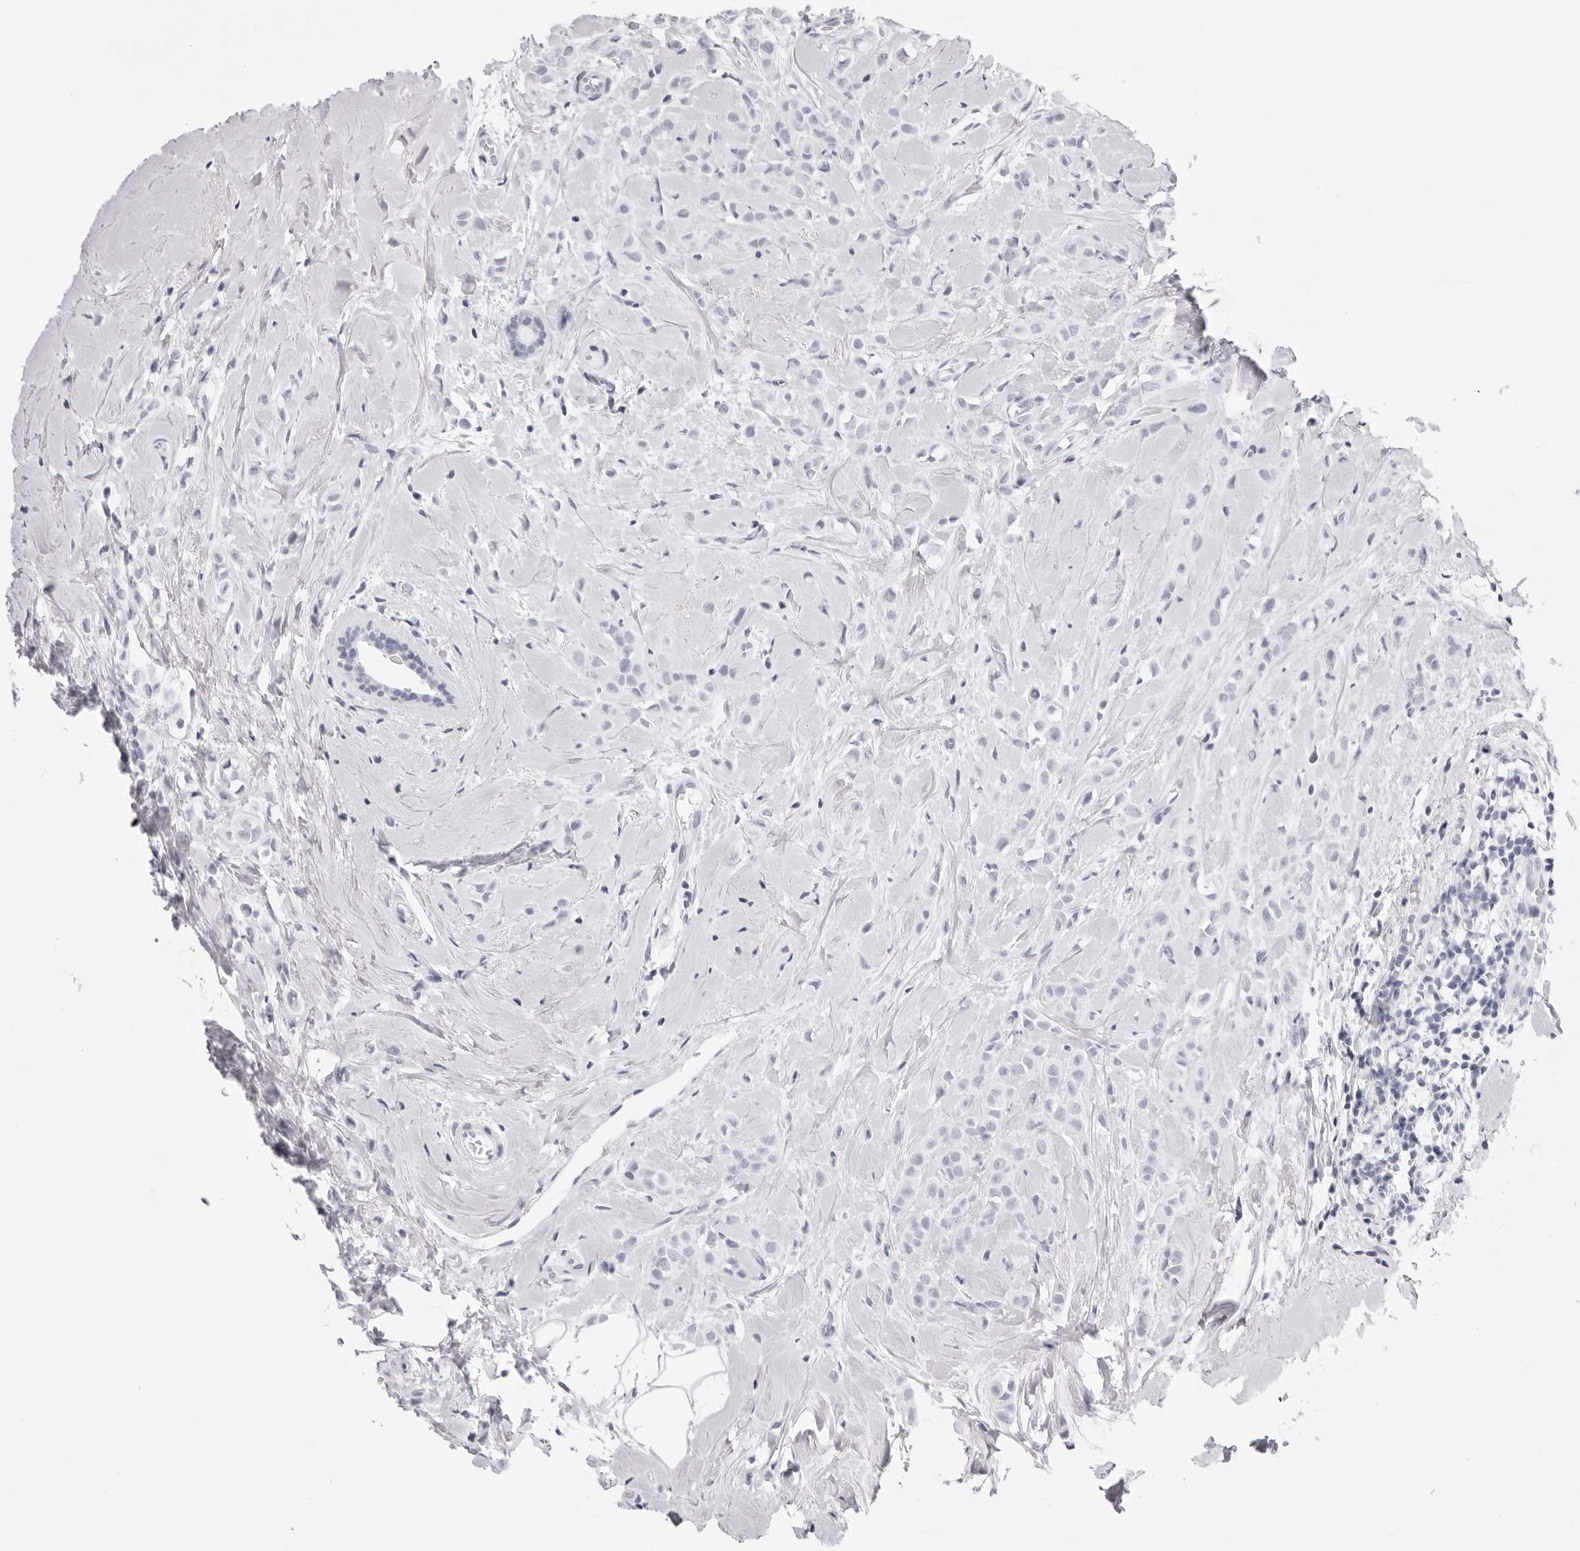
{"staining": {"intensity": "negative", "quantity": "none", "location": "none"}, "tissue": "breast cancer", "cell_type": "Tumor cells", "image_type": "cancer", "snomed": [{"axis": "morphology", "description": "Lobular carcinoma"}, {"axis": "topography", "description": "Breast"}], "caption": "Tumor cells show no significant protein expression in breast cancer.", "gene": "RHO", "patient": {"sex": "female", "age": 47}}